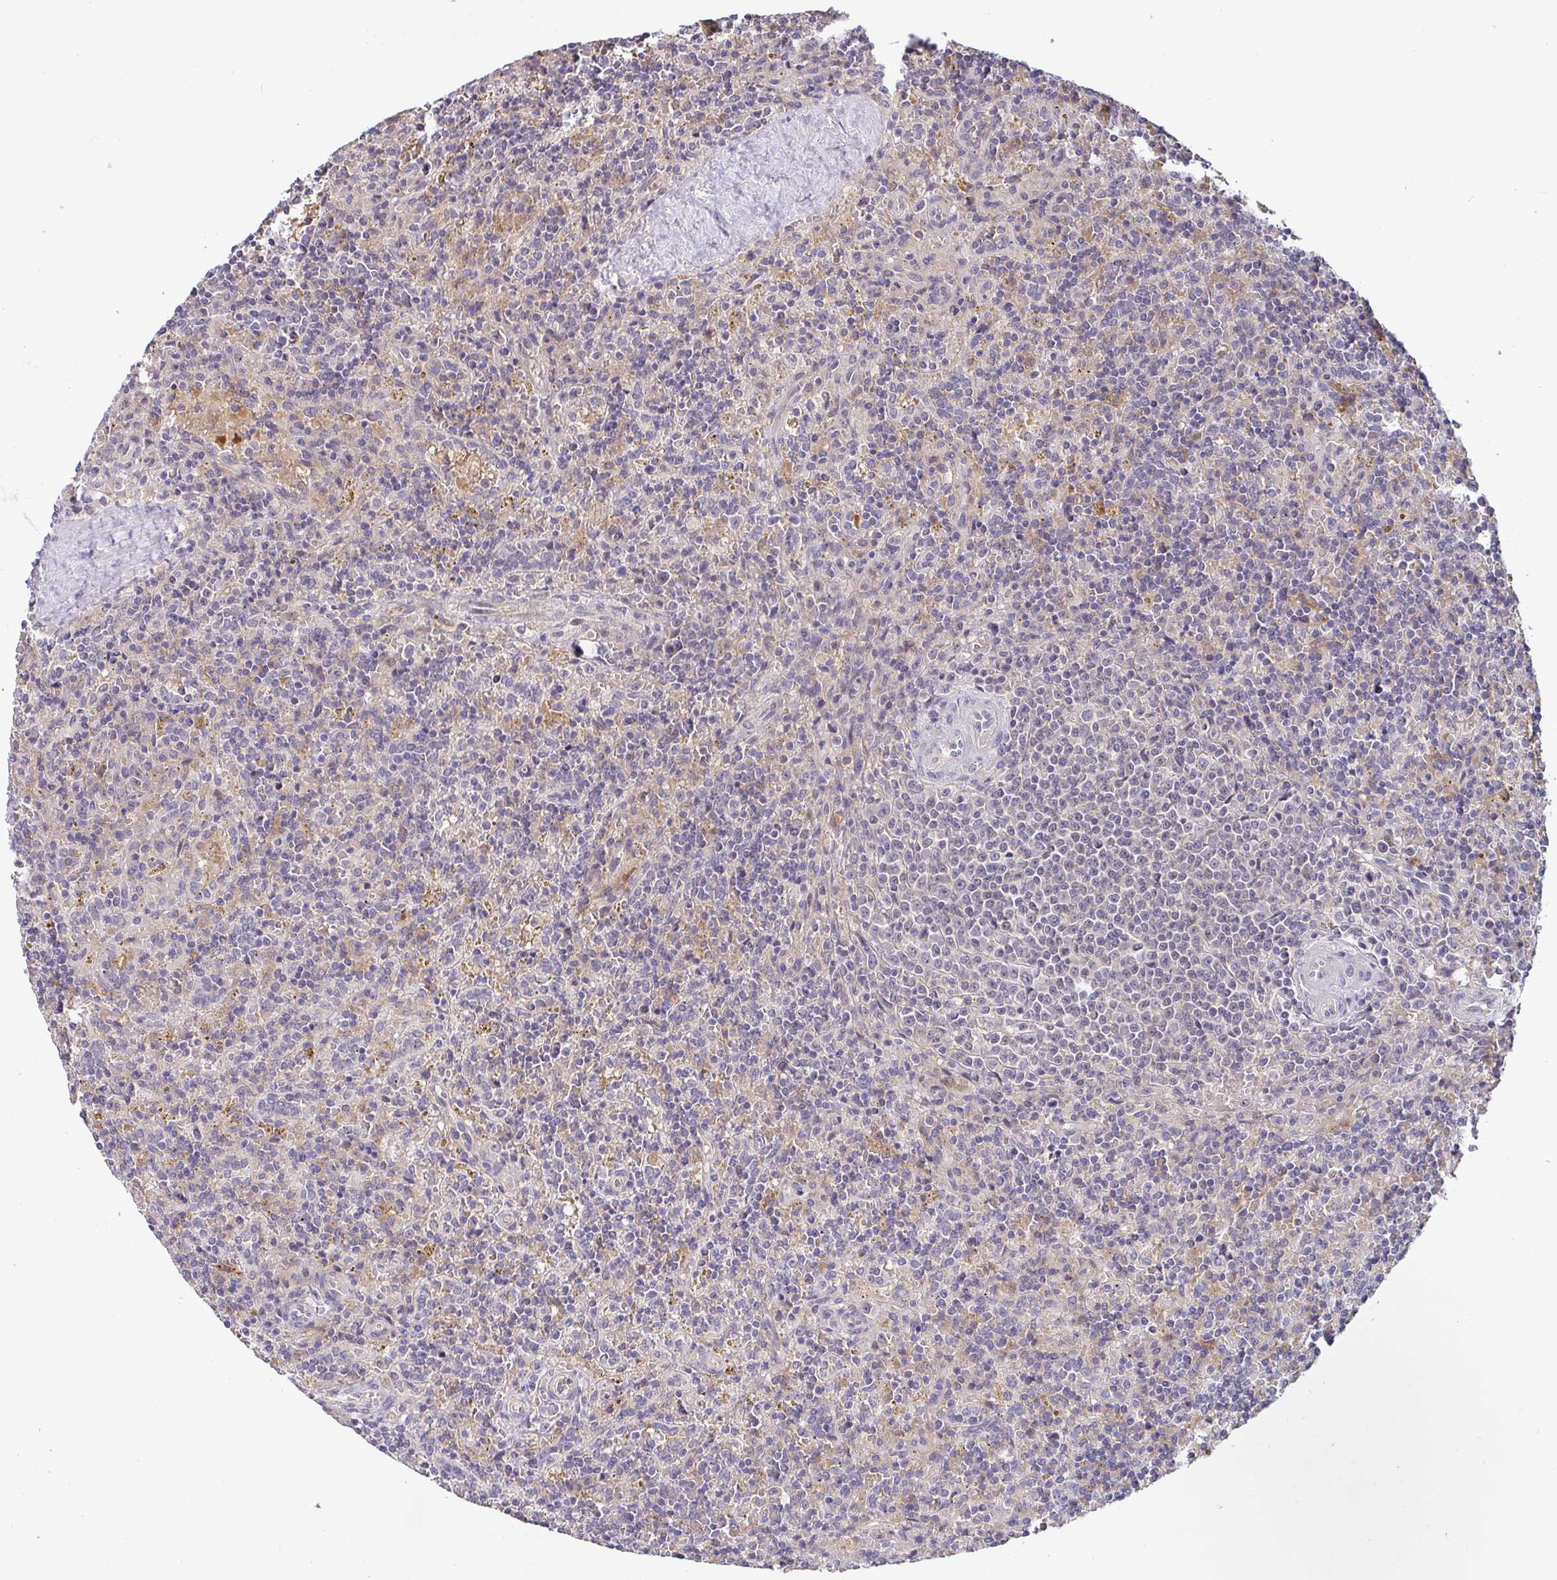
{"staining": {"intensity": "negative", "quantity": "none", "location": "none"}, "tissue": "lymphoma", "cell_type": "Tumor cells", "image_type": "cancer", "snomed": [{"axis": "morphology", "description": "Malignant lymphoma, non-Hodgkin's type, Low grade"}, {"axis": "topography", "description": "Spleen"}], "caption": "IHC histopathology image of lymphoma stained for a protein (brown), which demonstrates no expression in tumor cells.", "gene": "GSTM1", "patient": {"sex": "male", "age": 67}}